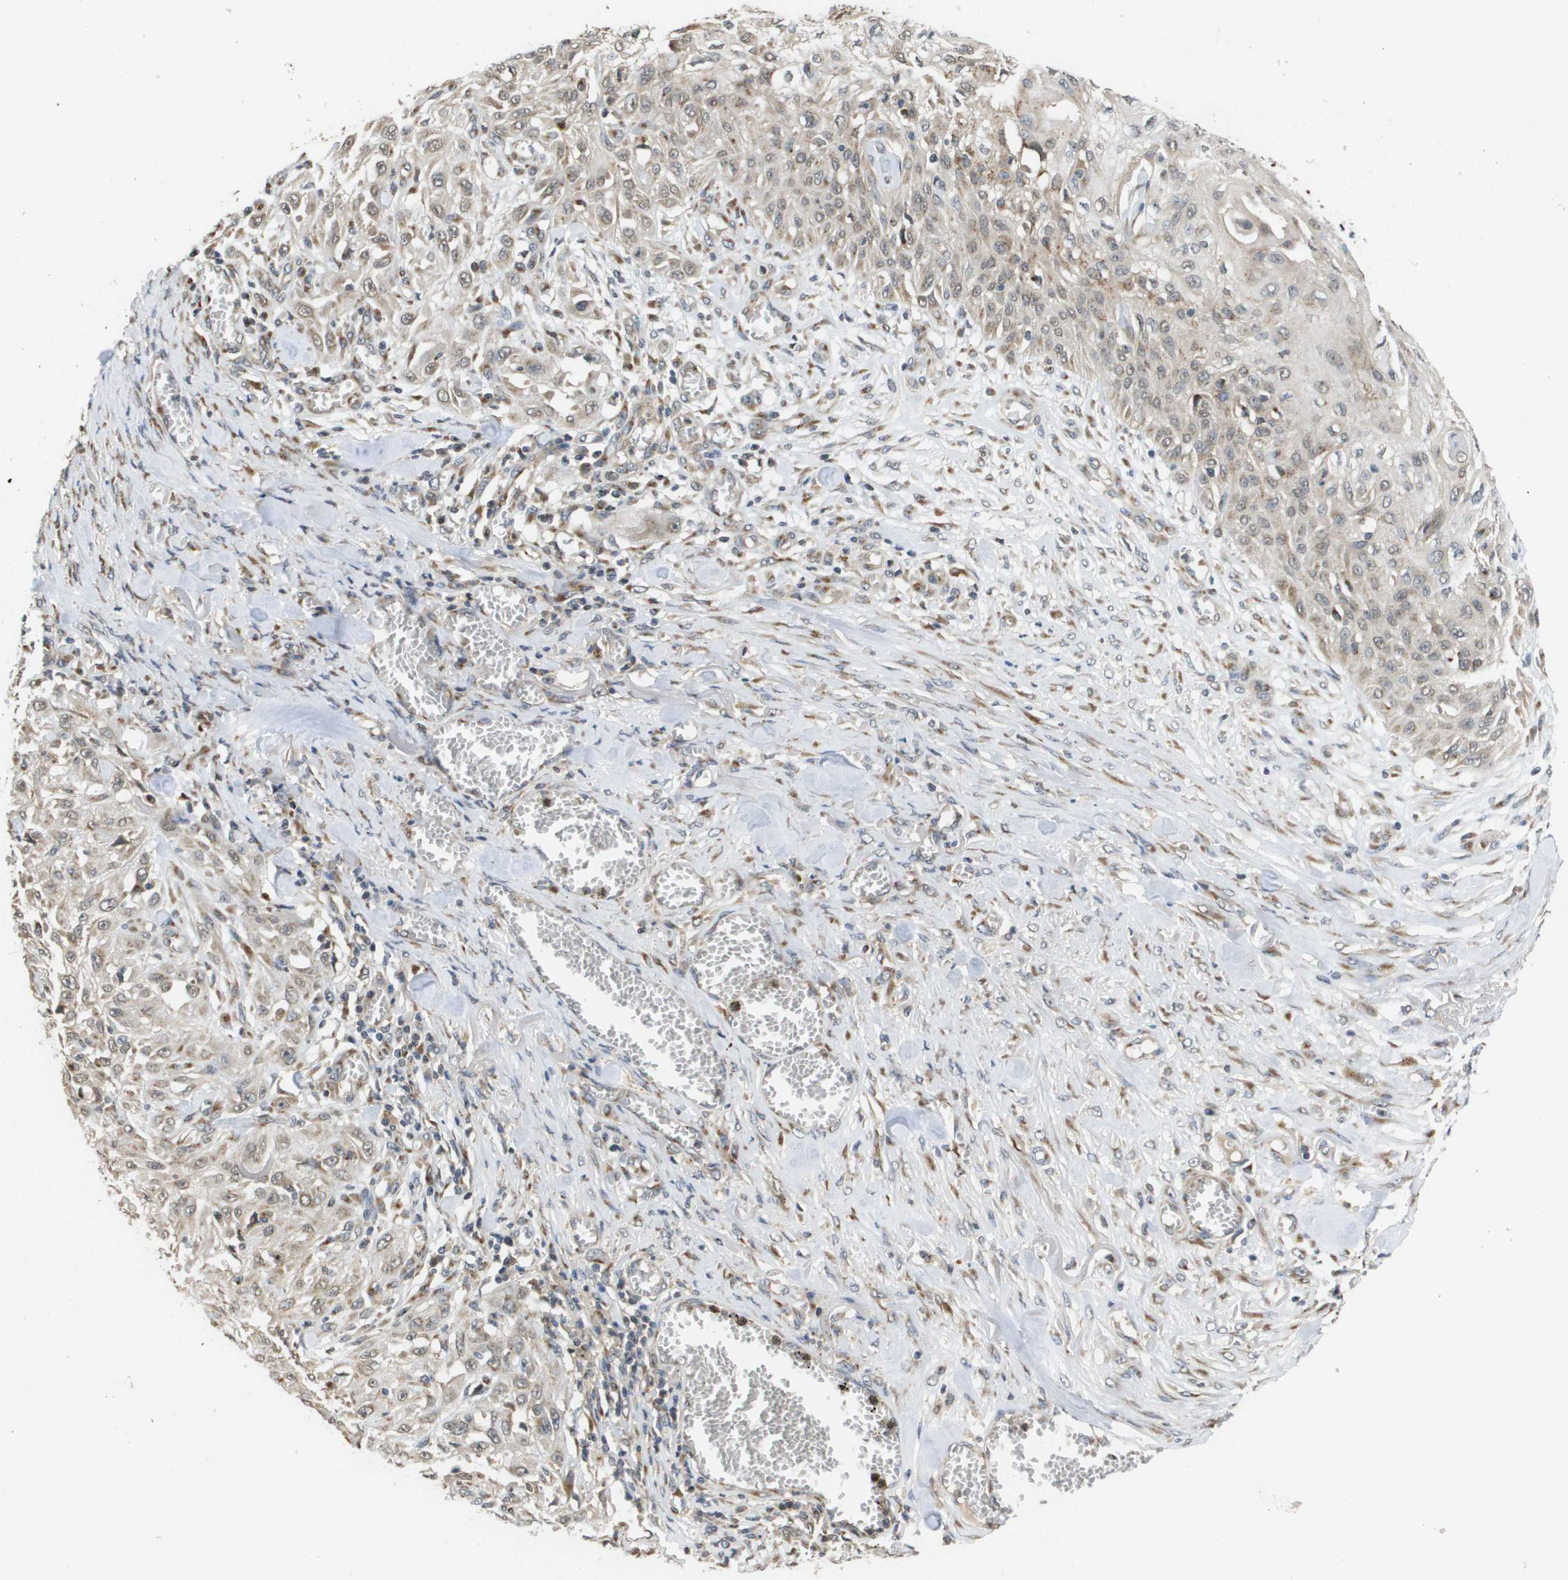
{"staining": {"intensity": "weak", "quantity": "25%-75%", "location": "cytoplasmic/membranous"}, "tissue": "skin cancer", "cell_type": "Tumor cells", "image_type": "cancer", "snomed": [{"axis": "morphology", "description": "Squamous cell carcinoma, NOS"}, {"axis": "morphology", "description": "Squamous cell carcinoma, metastatic, NOS"}, {"axis": "topography", "description": "Skin"}, {"axis": "topography", "description": "Lymph node"}], "caption": "There is low levels of weak cytoplasmic/membranous expression in tumor cells of skin squamous cell carcinoma, as demonstrated by immunohistochemical staining (brown color).", "gene": "PCK1", "patient": {"sex": "male", "age": 75}}